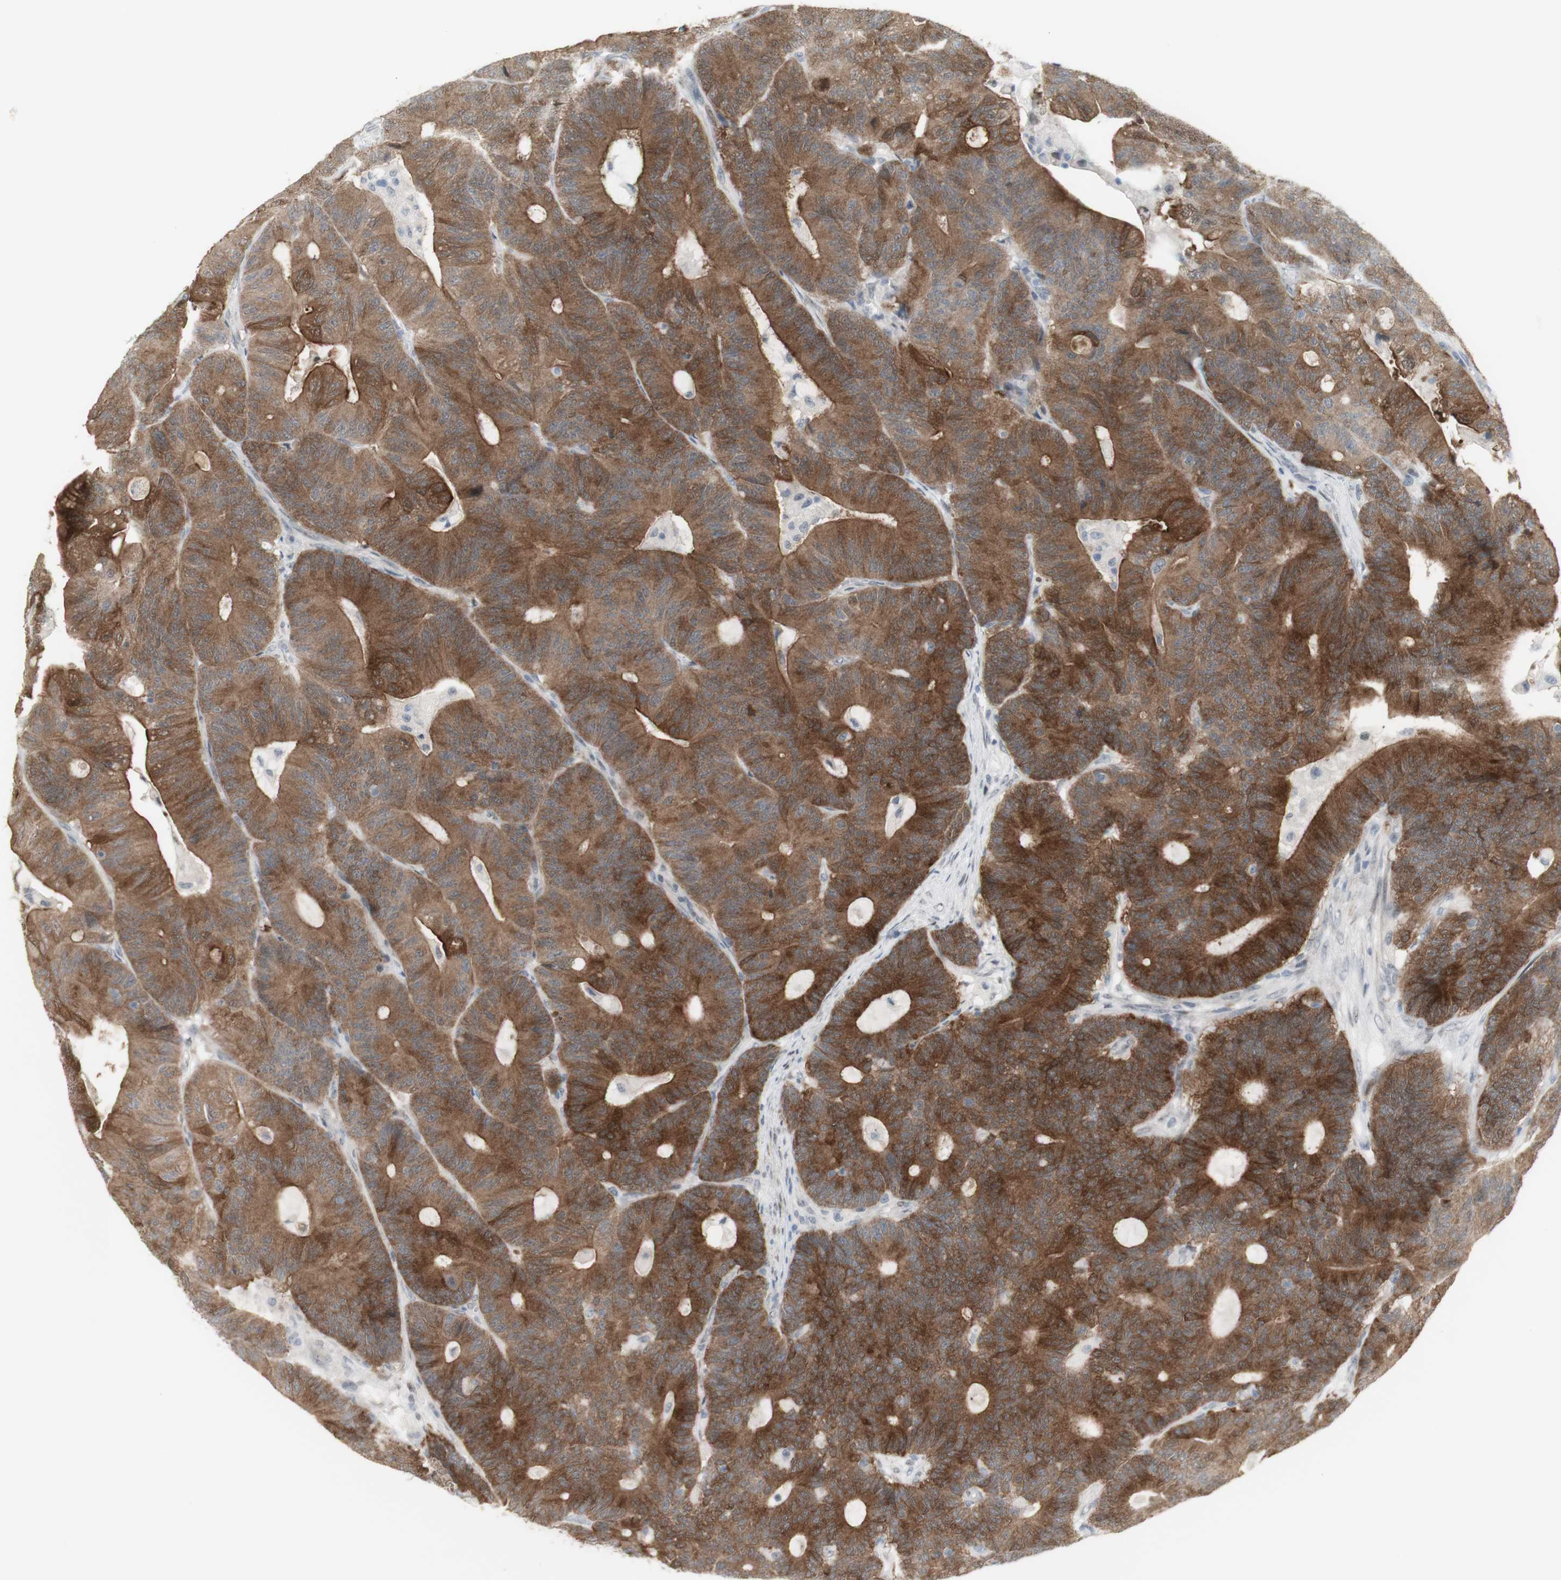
{"staining": {"intensity": "strong", "quantity": ">75%", "location": "cytoplasmic/membranous"}, "tissue": "colorectal cancer", "cell_type": "Tumor cells", "image_type": "cancer", "snomed": [{"axis": "morphology", "description": "Adenocarcinoma, NOS"}, {"axis": "topography", "description": "Colon"}], "caption": "Immunohistochemical staining of colorectal cancer (adenocarcinoma) exhibits high levels of strong cytoplasmic/membranous positivity in approximately >75% of tumor cells.", "gene": "C1orf116", "patient": {"sex": "female", "age": 84}}